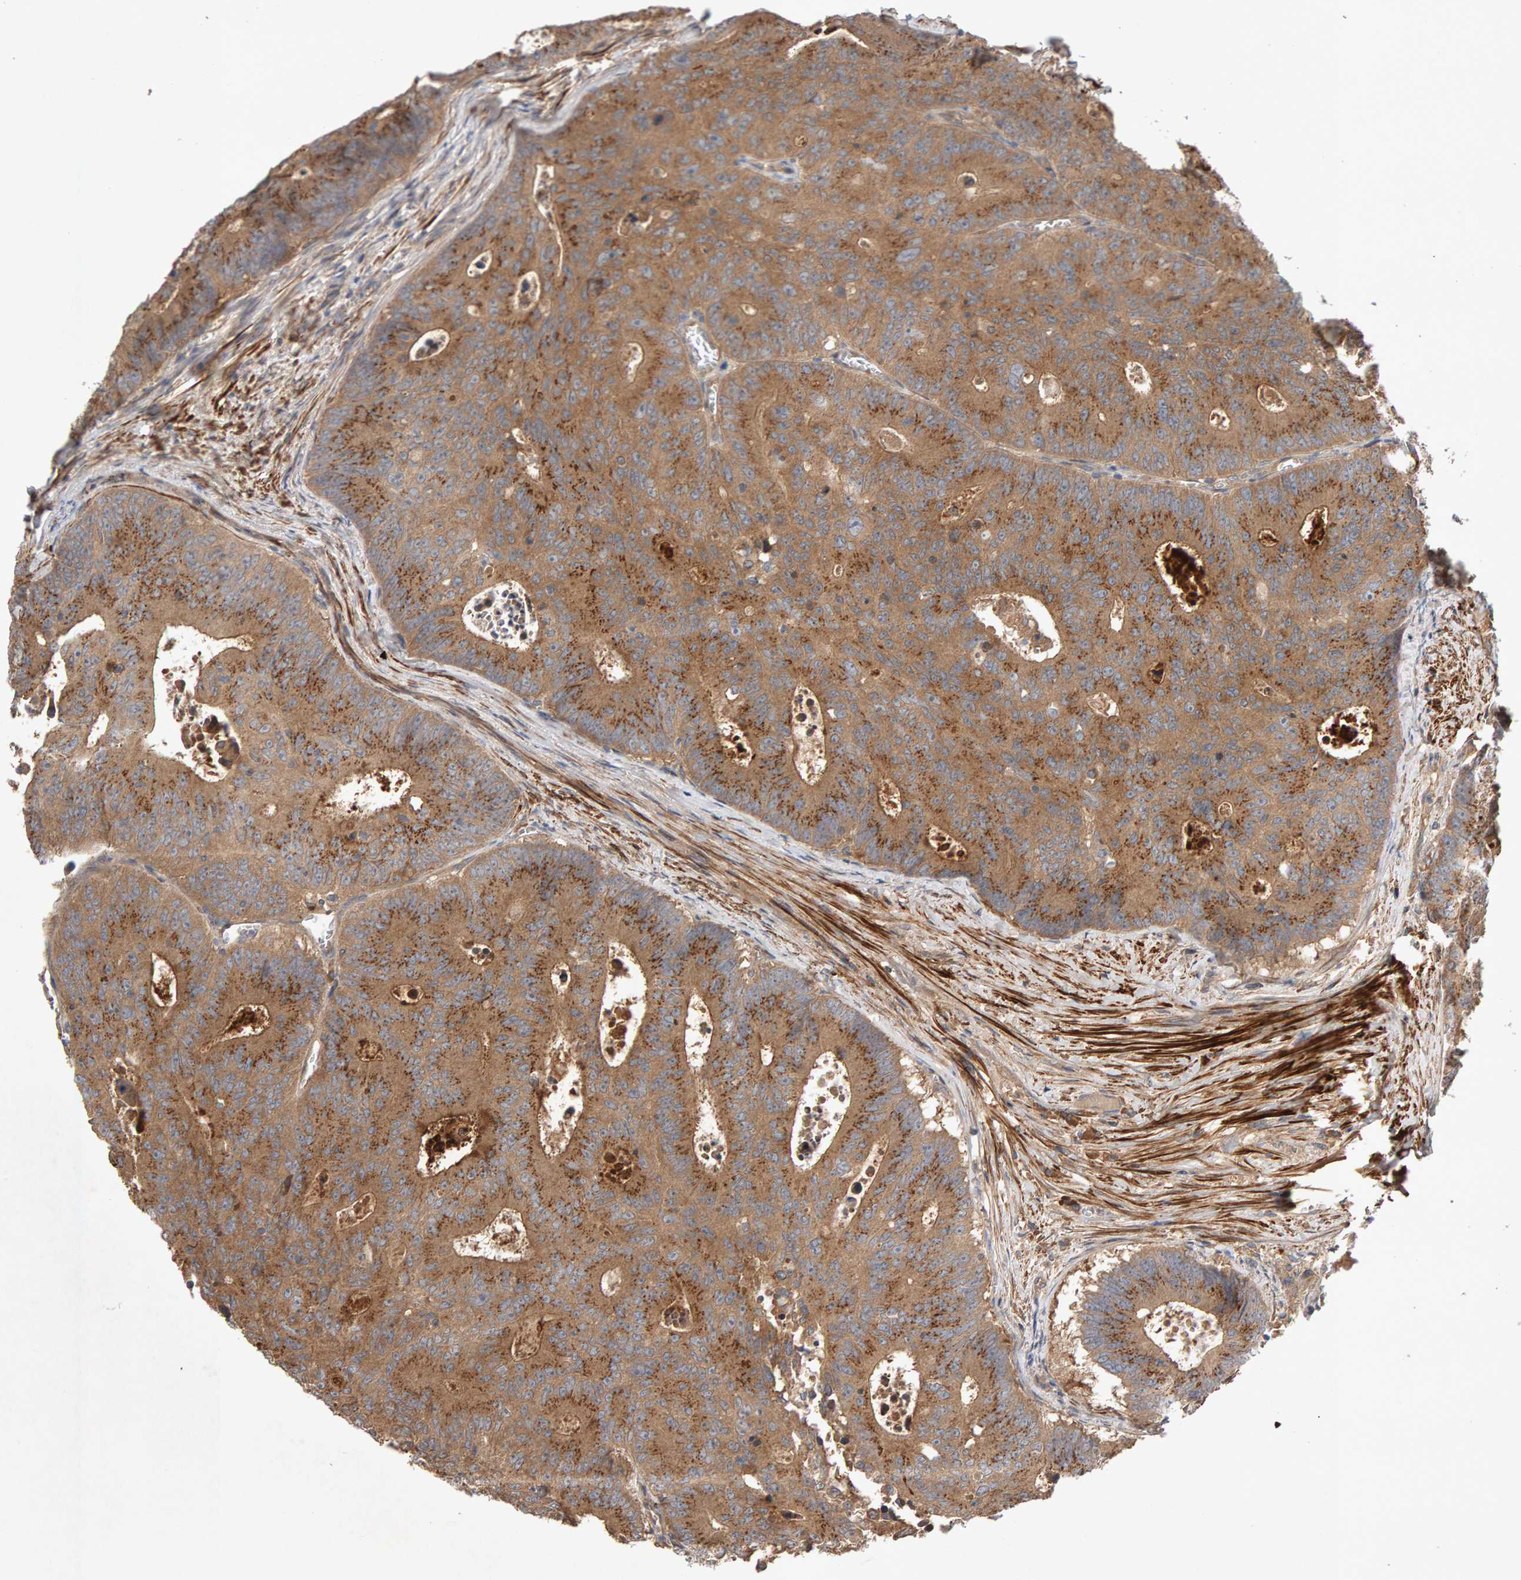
{"staining": {"intensity": "moderate", "quantity": ">75%", "location": "cytoplasmic/membranous"}, "tissue": "colorectal cancer", "cell_type": "Tumor cells", "image_type": "cancer", "snomed": [{"axis": "morphology", "description": "Adenocarcinoma, NOS"}, {"axis": "topography", "description": "Colon"}], "caption": "Immunohistochemistry (DAB (3,3'-diaminobenzidine)) staining of colorectal adenocarcinoma reveals moderate cytoplasmic/membranous protein expression in about >75% of tumor cells.", "gene": "RNF19A", "patient": {"sex": "male", "age": 87}}